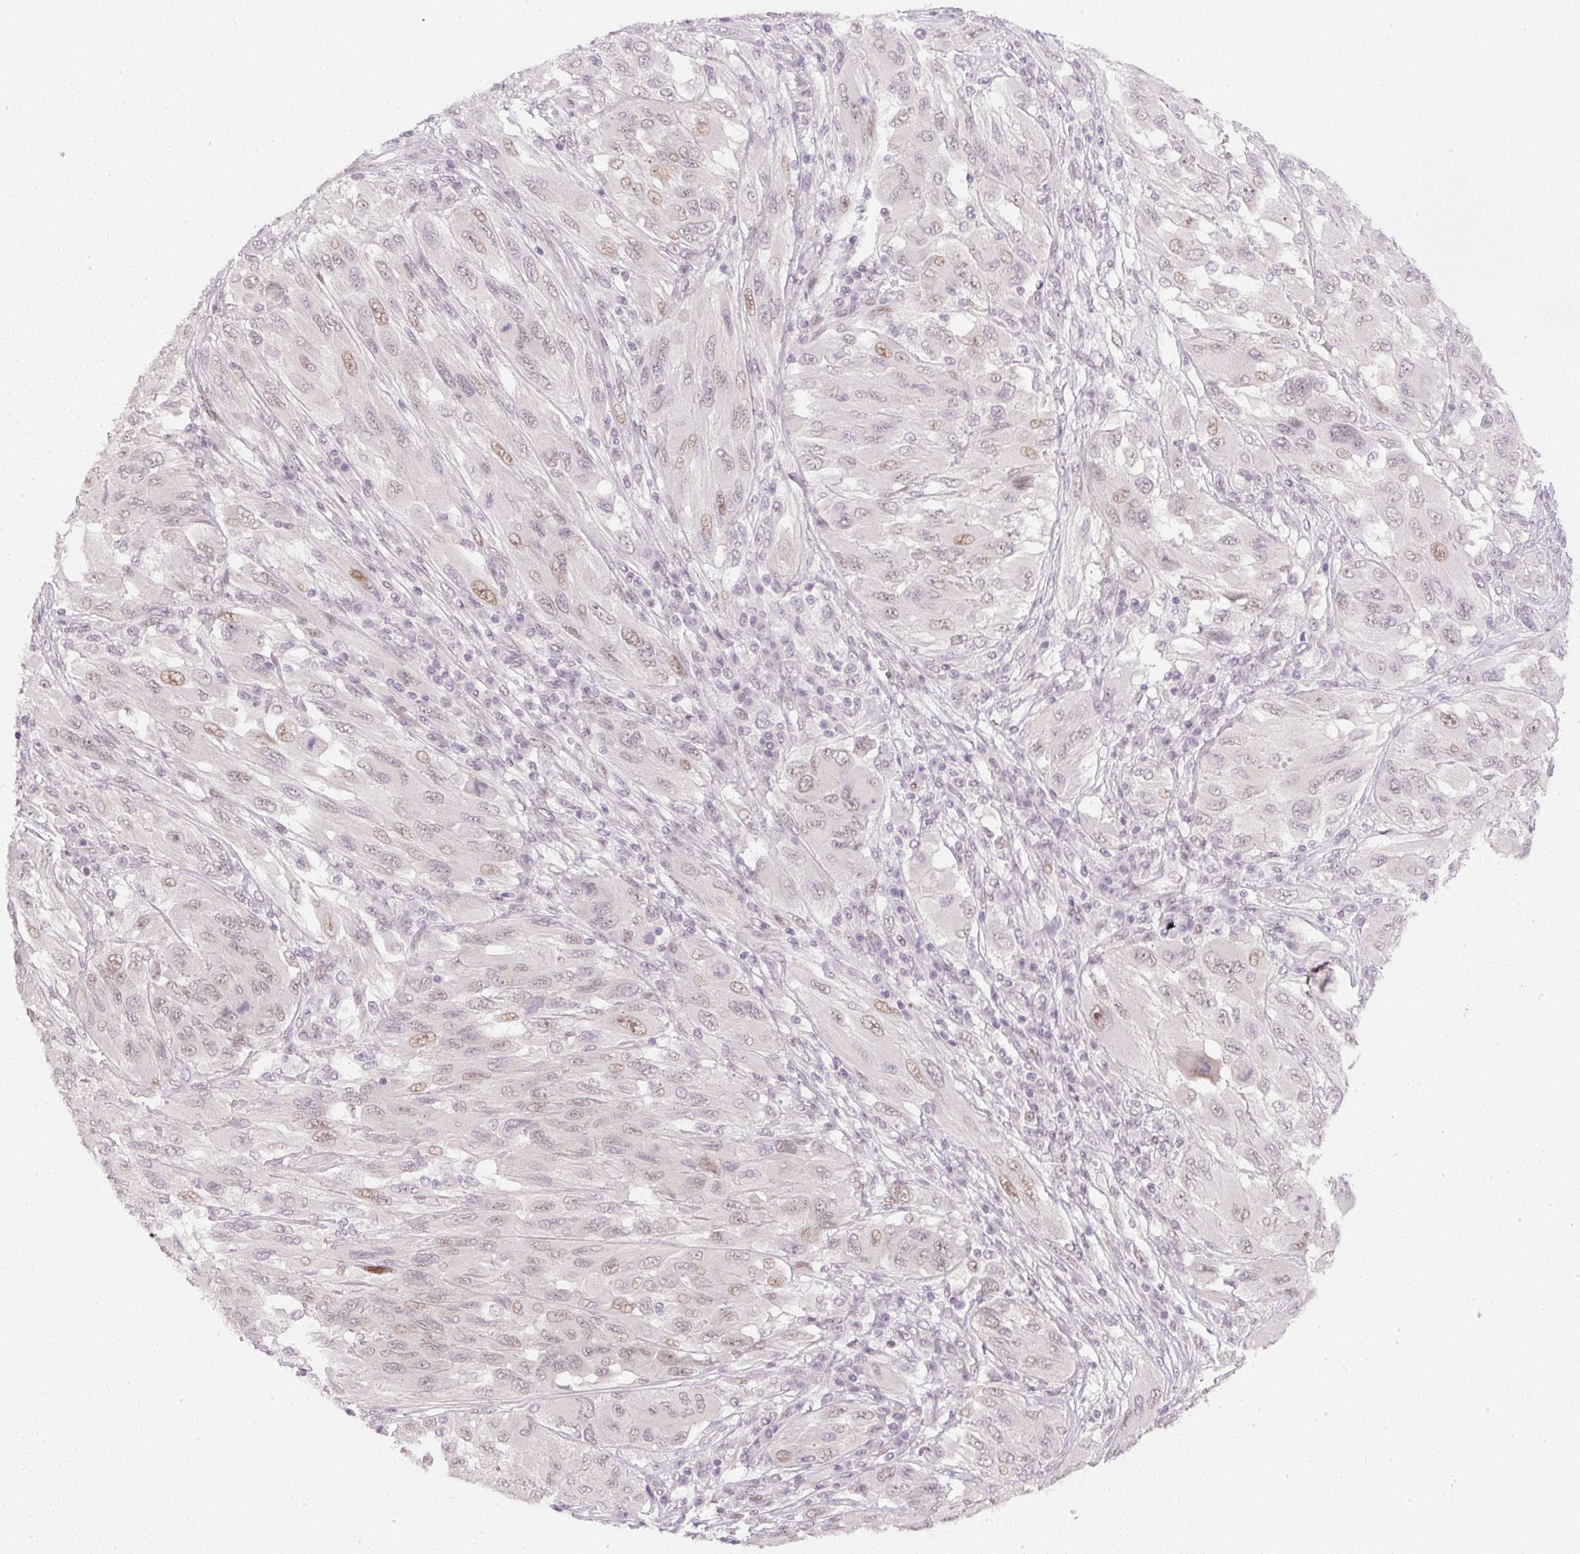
{"staining": {"intensity": "weak", "quantity": "25%-75%", "location": "nuclear"}, "tissue": "melanoma", "cell_type": "Tumor cells", "image_type": "cancer", "snomed": [{"axis": "morphology", "description": "Malignant melanoma, NOS"}, {"axis": "topography", "description": "Skin"}], "caption": "Malignant melanoma stained for a protein (brown) displays weak nuclear positive staining in approximately 25%-75% of tumor cells.", "gene": "DPPA4", "patient": {"sex": "female", "age": 91}}